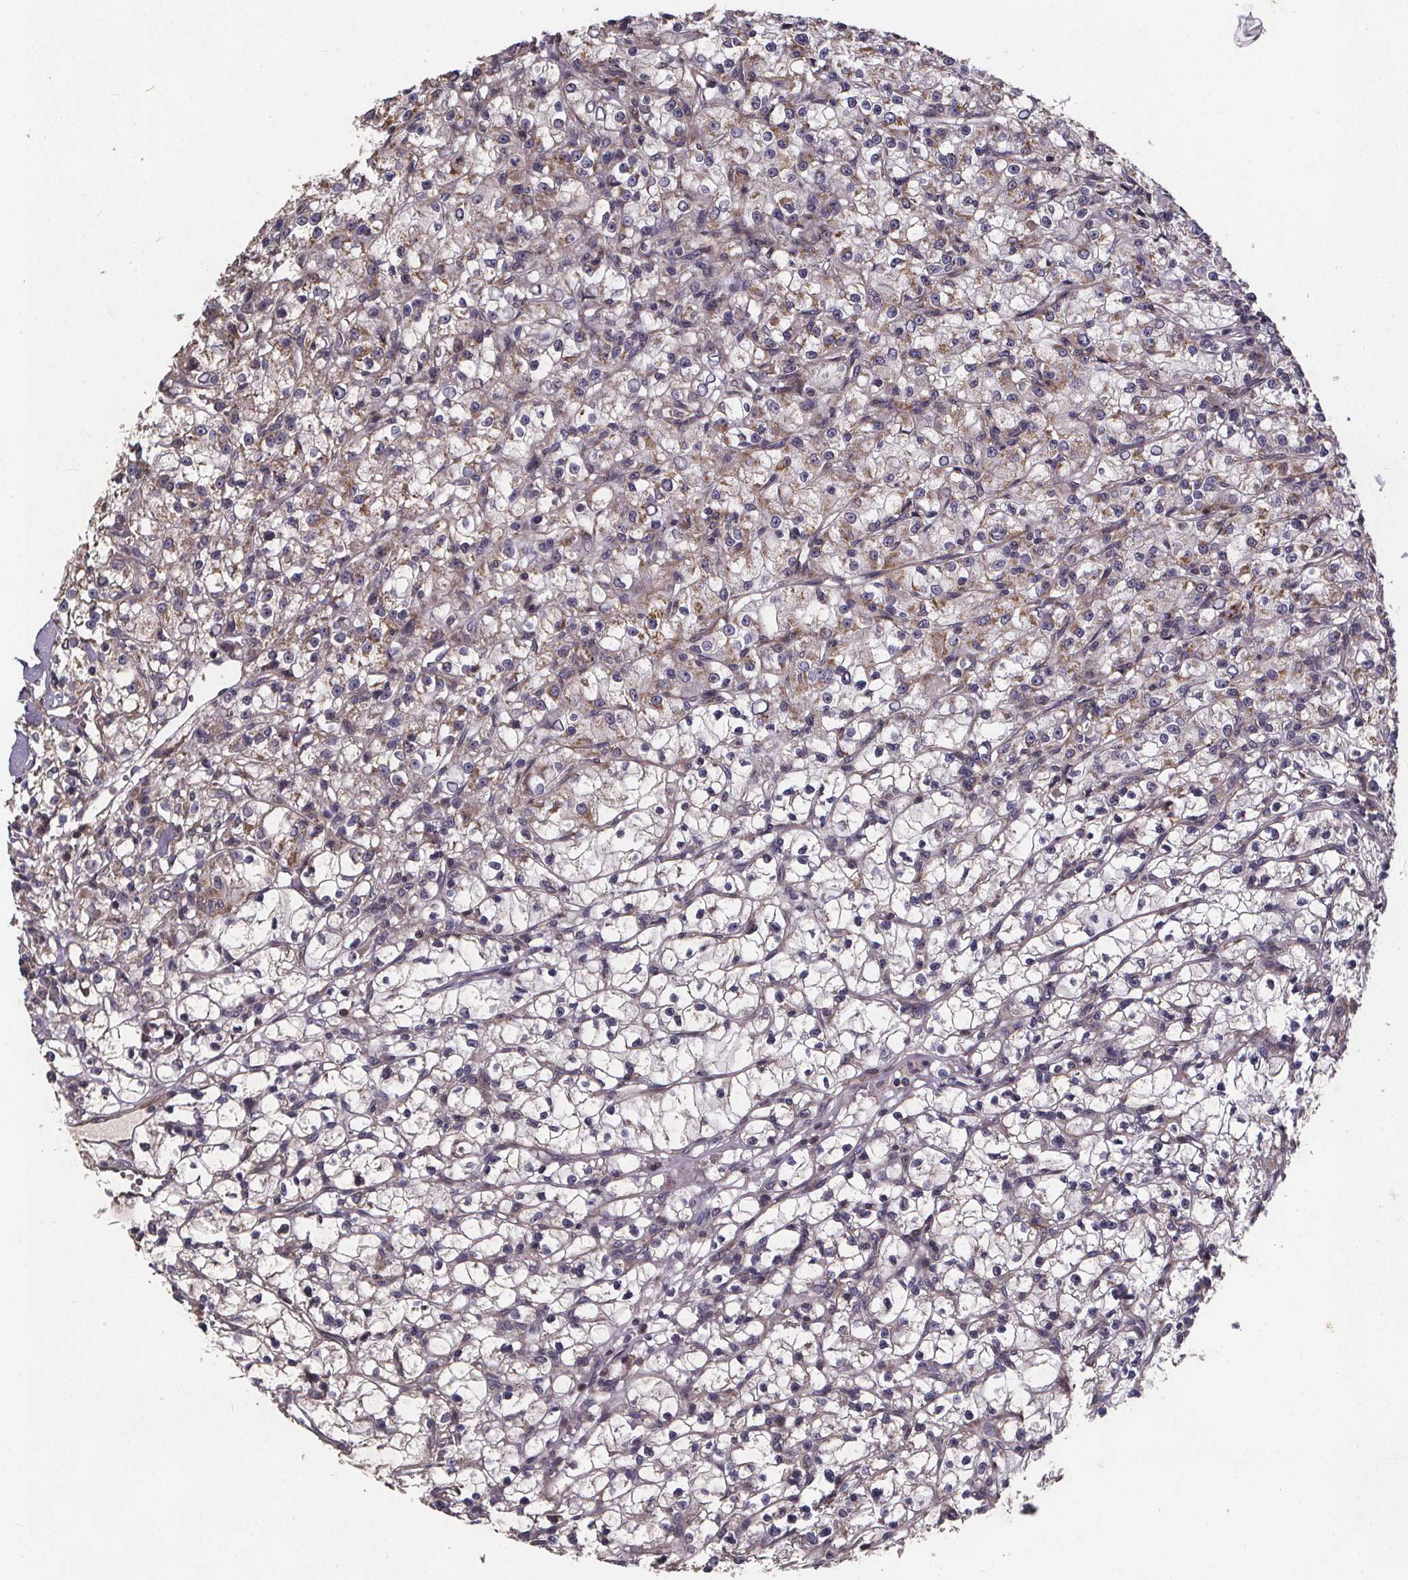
{"staining": {"intensity": "moderate", "quantity": "<25%", "location": "cytoplasmic/membranous"}, "tissue": "renal cancer", "cell_type": "Tumor cells", "image_type": "cancer", "snomed": [{"axis": "morphology", "description": "Adenocarcinoma, NOS"}, {"axis": "topography", "description": "Kidney"}], "caption": "Immunohistochemical staining of renal adenocarcinoma displays low levels of moderate cytoplasmic/membranous protein positivity in about <25% of tumor cells.", "gene": "YME1L1", "patient": {"sex": "female", "age": 59}}